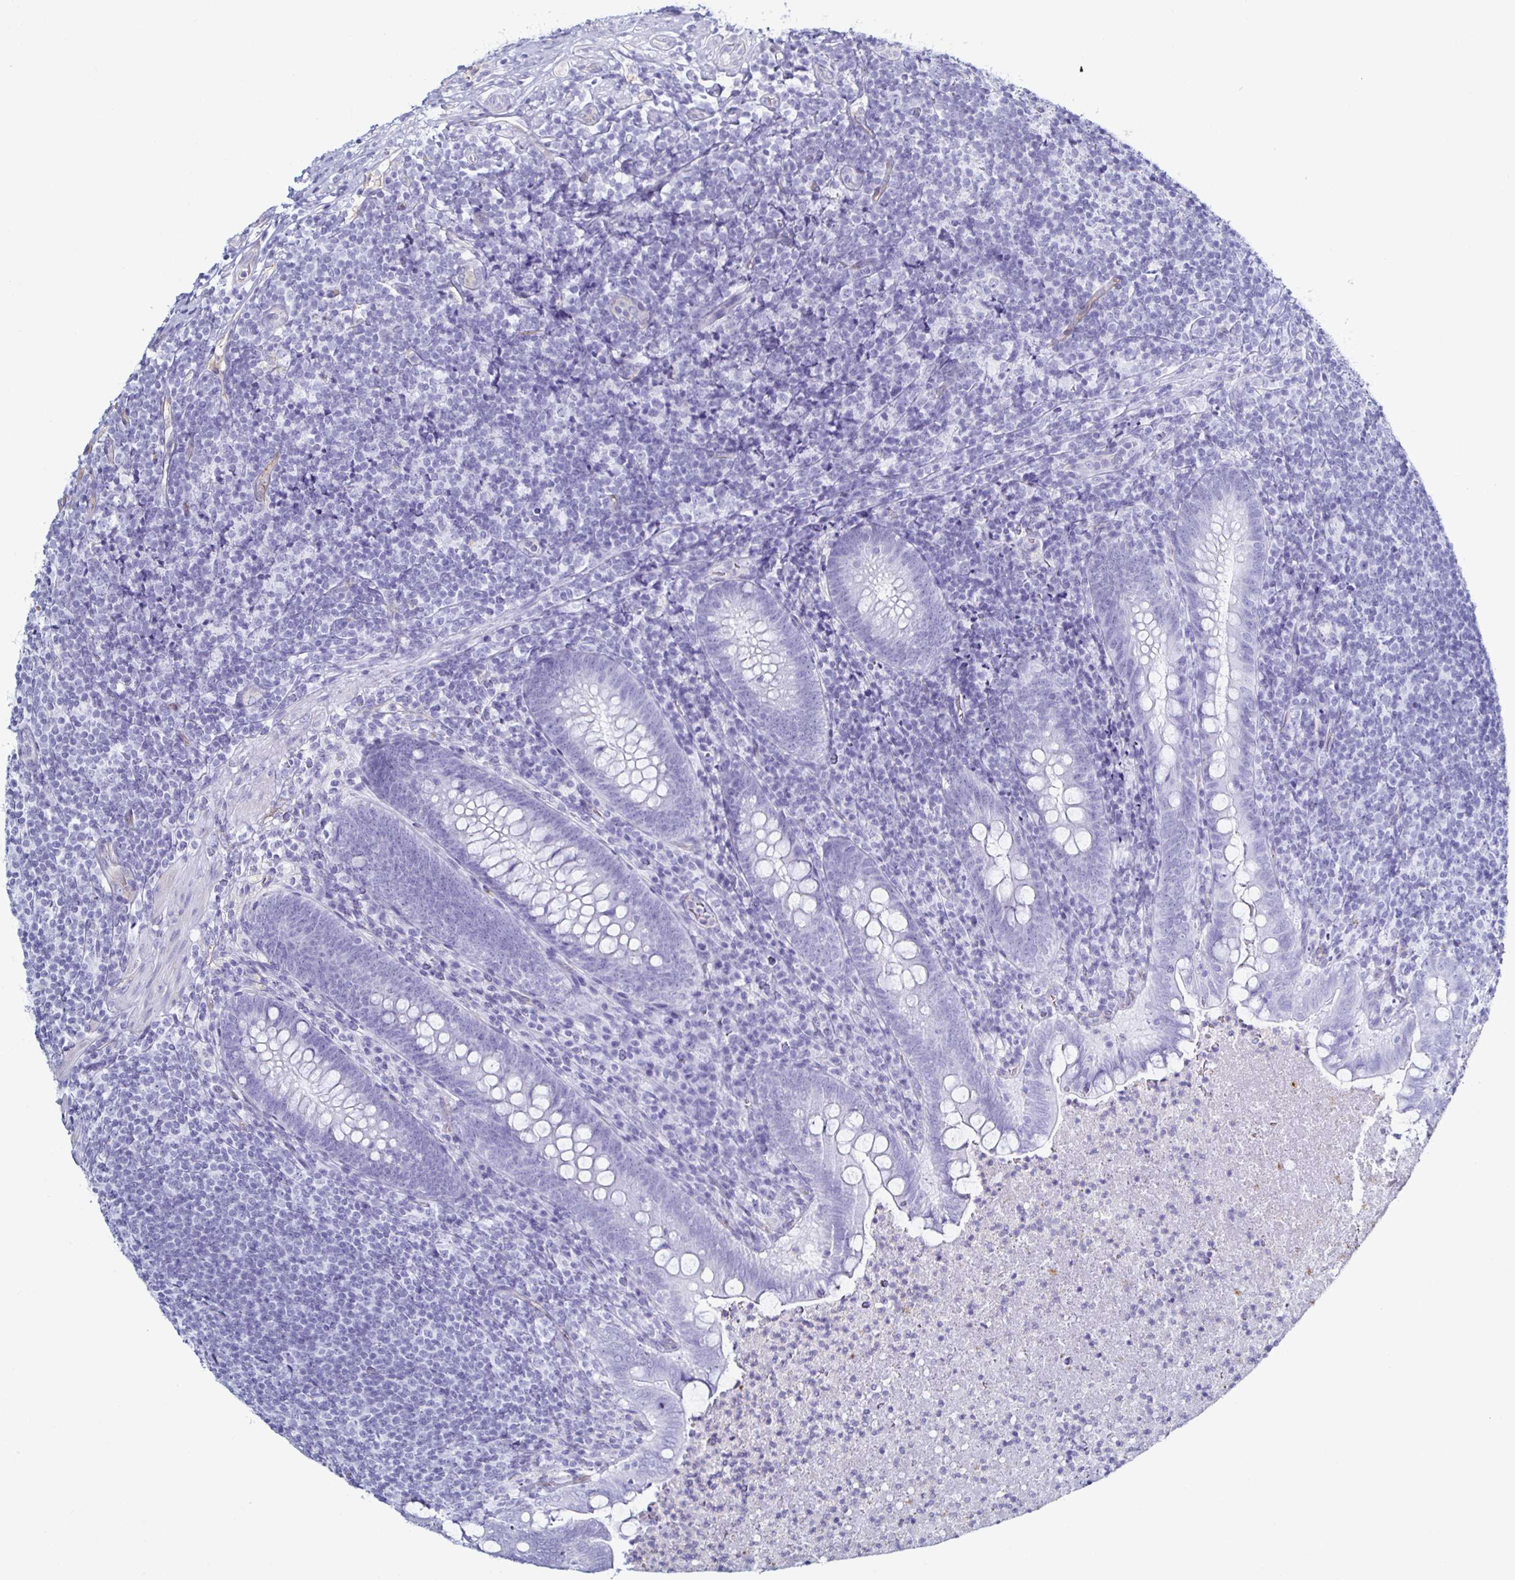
{"staining": {"intensity": "negative", "quantity": "none", "location": "none"}, "tissue": "appendix", "cell_type": "Glandular cells", "image_type": "normal", "snomed": [{"axis": "morphology", "description": "Normal tissue, NOS"}, {"axis": "topography", "description": "Appendix"}], "caption": "A photomicrograph of appendix stained for a protein shows no brown staining in glandular cells.", "gene": "ACSBG2", "patient": {"sex": "male", "age": 47}}